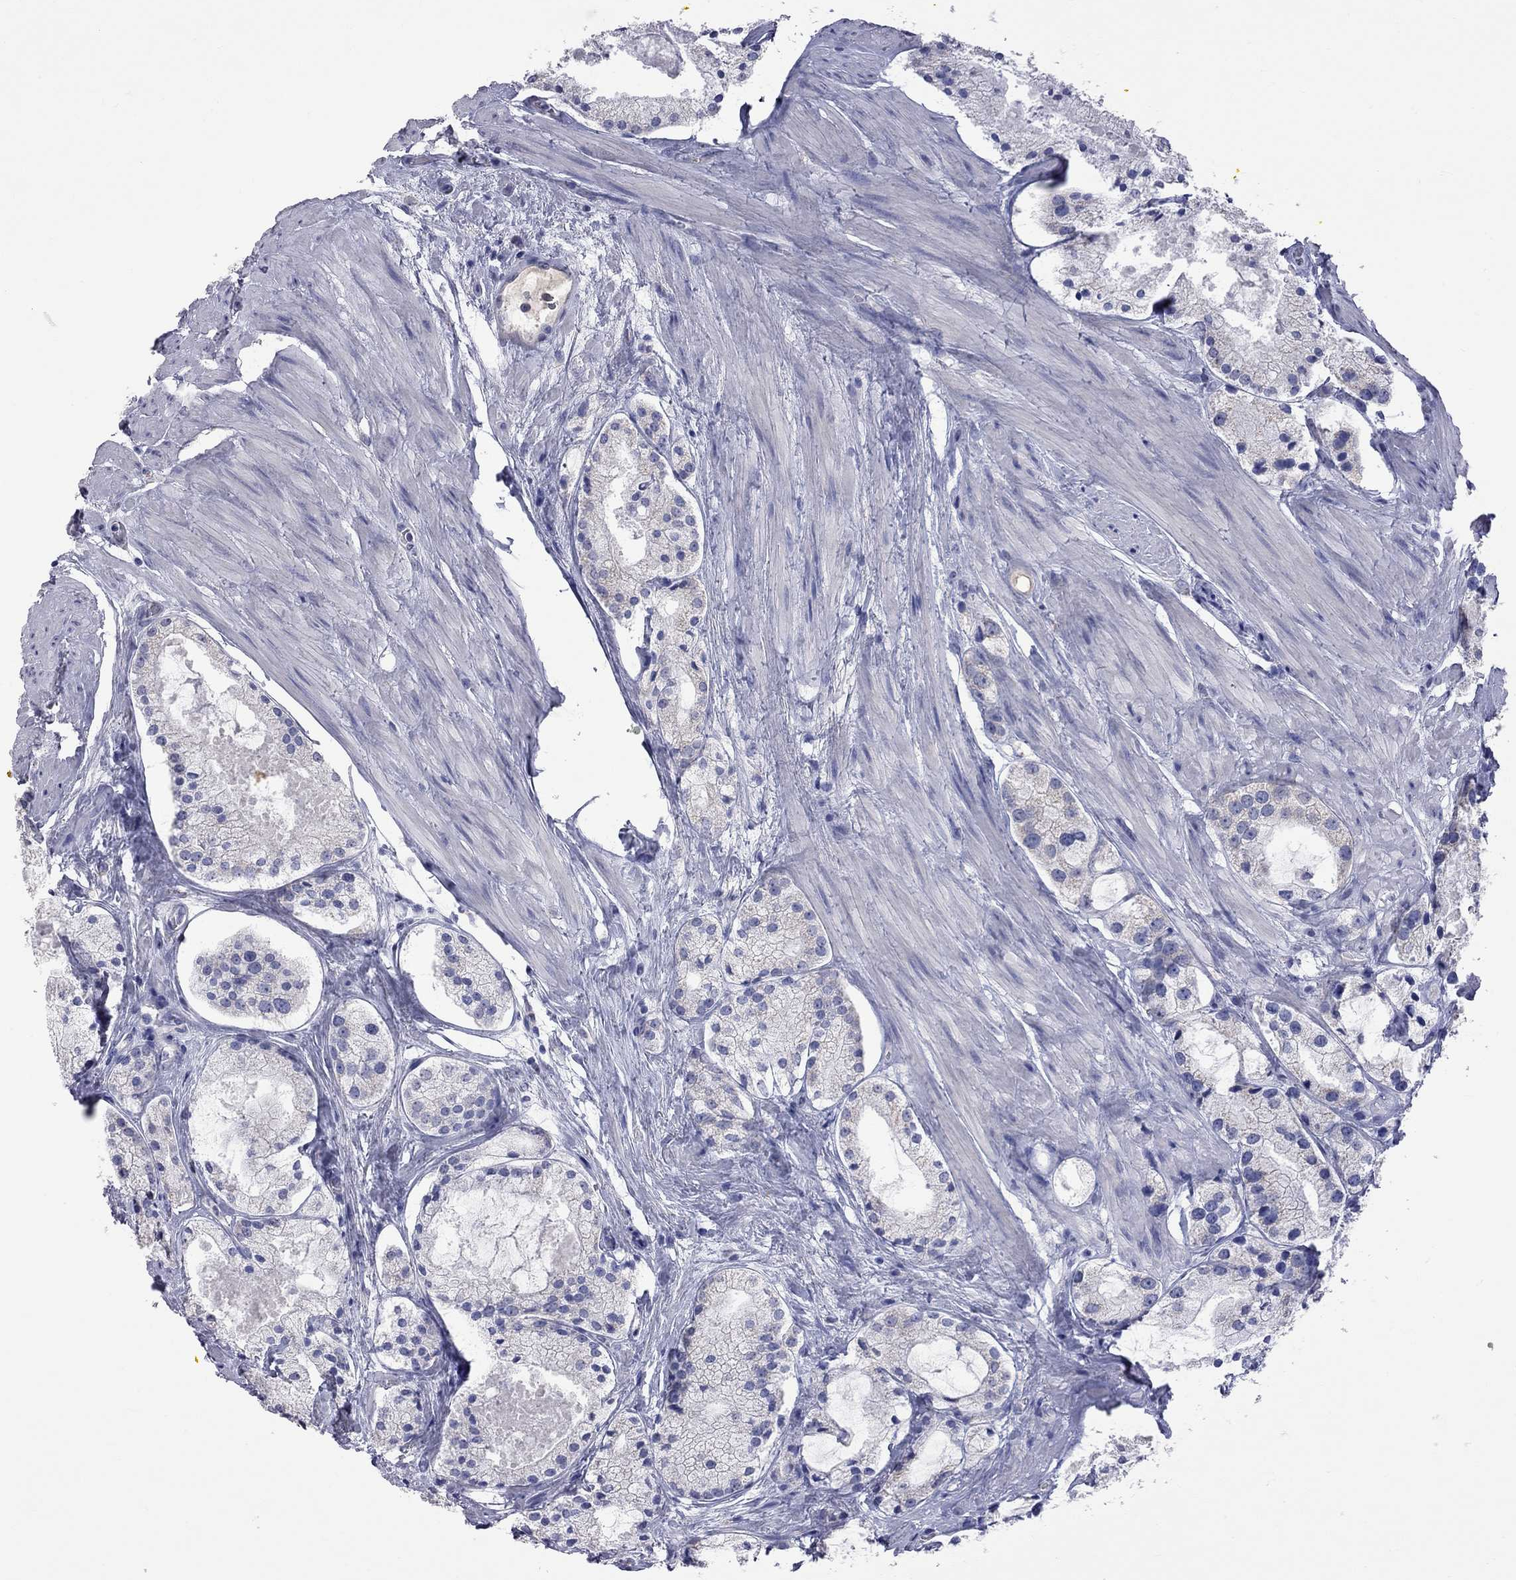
{"staining": {"intensity": "negative", "quantity": "none", "location": "none"}, "tissue": "prostate cancer", "cell_type": "Tumor cells", "image_type": "cancer", "snomed": [{"axis": "morphology", "description": "Adenocarcinoma, NOS"}, {"axis": "morphology", "description": "Adenocarcinoma, High grade"}, {"axis": "topography", "description": "Prostate"}], "caption": "Image shows no significant protein positivity in tumor cells of adenocarcinoma (prostate).", "gene": "KCND2", "patient": {"sex": "male", "age": 64}}